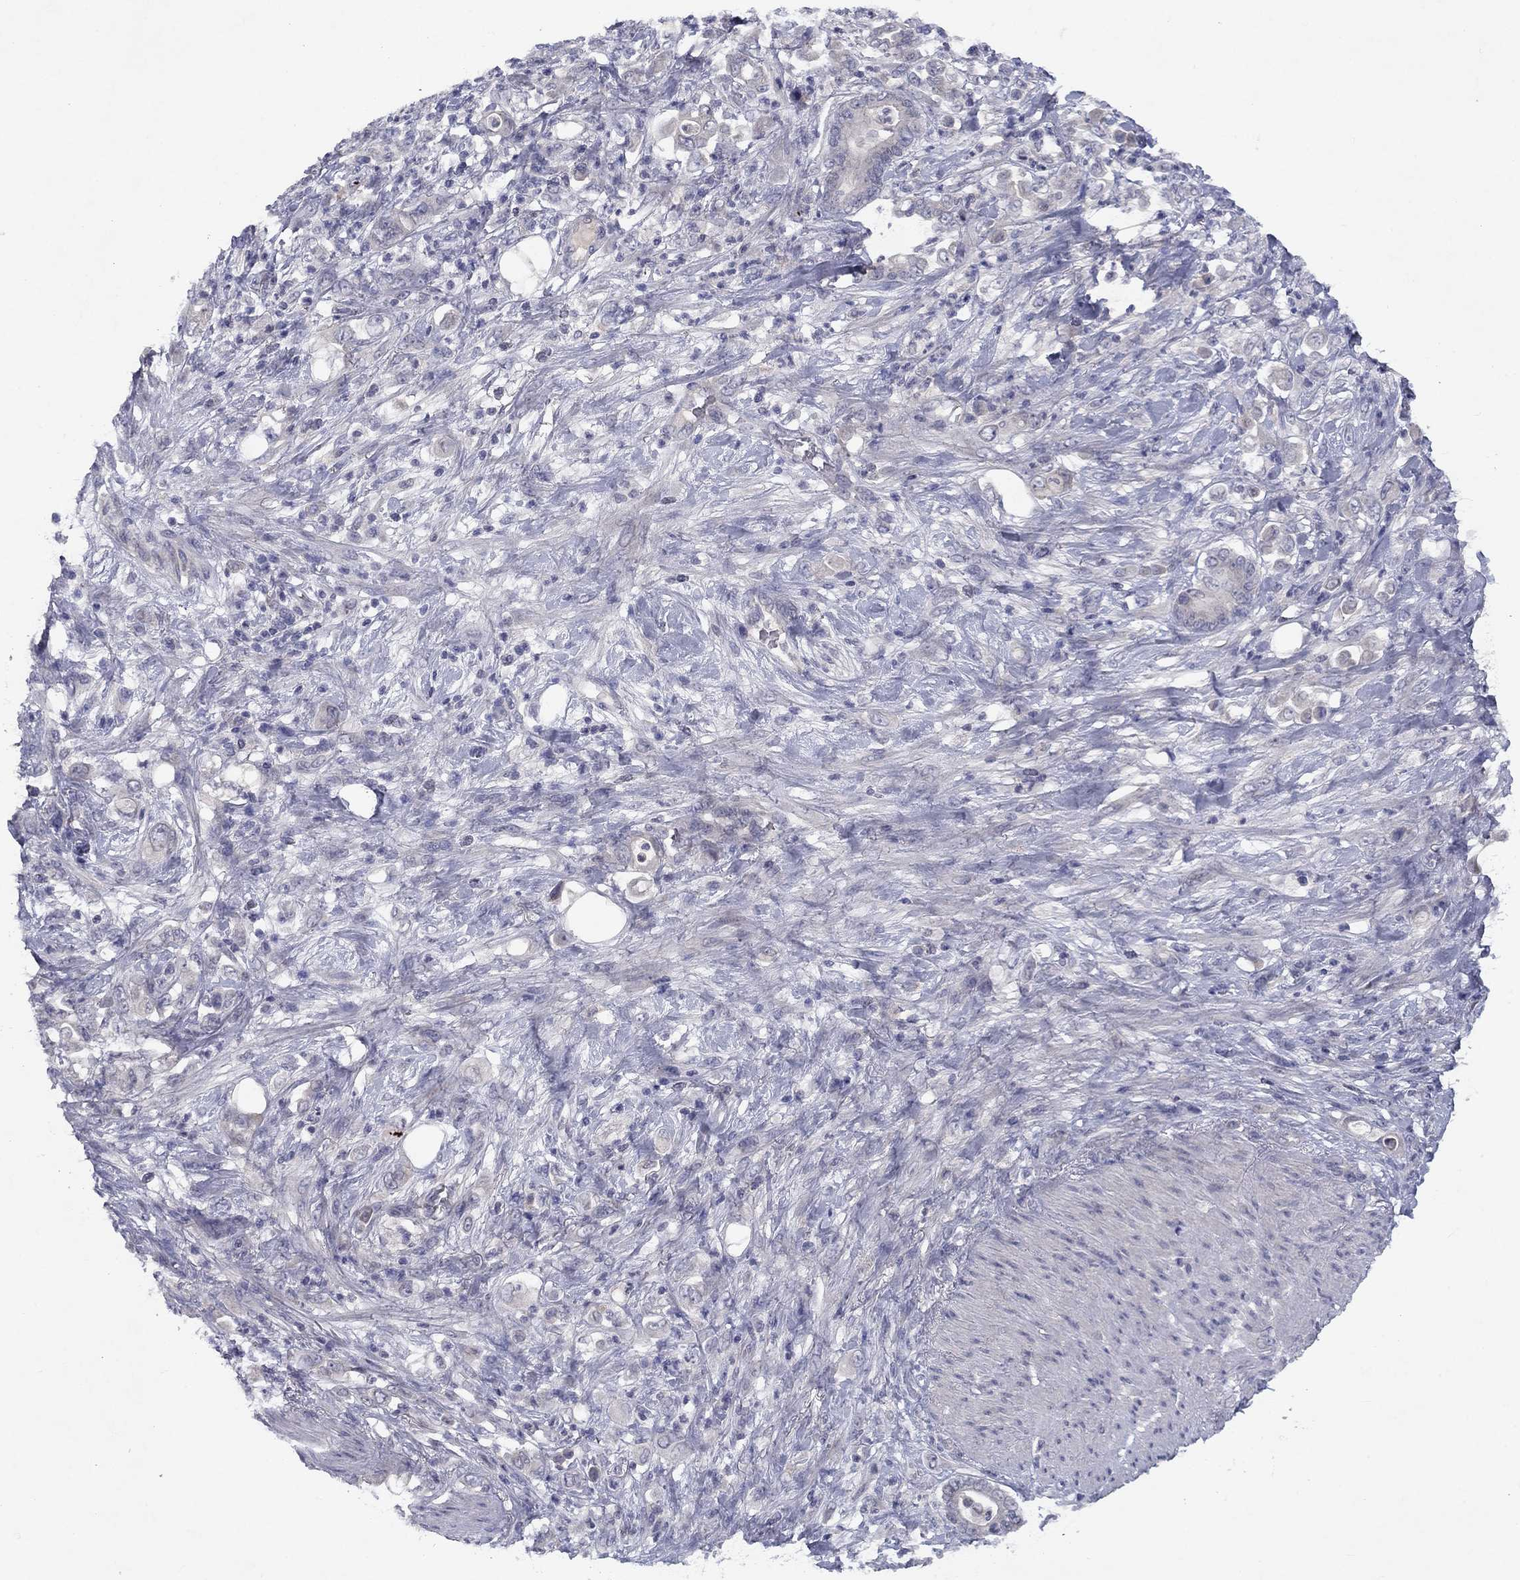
{"staining": {"intensity": "negative", "quantity": "none", "location": "none"}, "tissue": "stomach cancer", "cell_type": "Tumor cells", "image_type": "cancer", "snomed": [{"axis": "morphology", "description": "Adenocarcinoma, NOS"}, {"axis": "topography", "description": "Stomach"}], "caption": "Protein analysis of stomach cancer exhibits no significant expression in tumor cells.", "gene": "CACNA1A", "patient": {"sex": "female", "age": 79}}